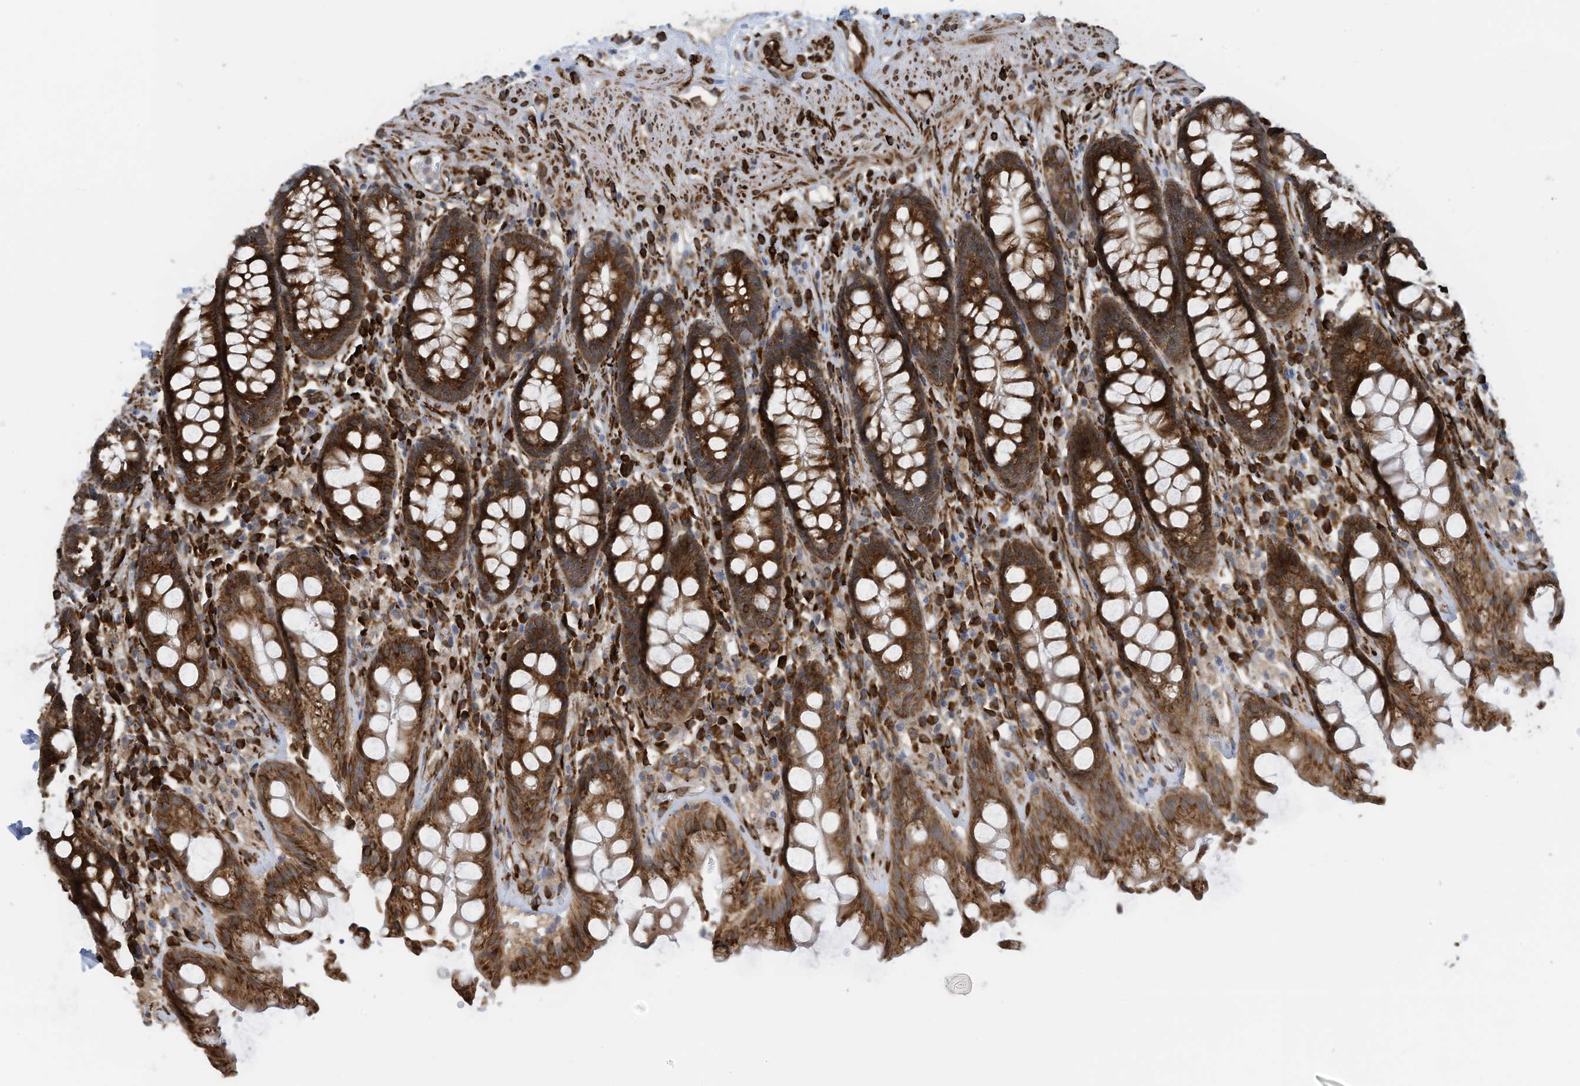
{"staining": {"intensity": "strong", "quantity": ">75%", "location": "cytoplasmic/membranous"}, "tissue": "rectum", "cell_type": "Glandular cells", "image_type": "normal", "snomed": [{"axis": "morphology", "description": "Normal tissue, NOS"}, {"axis": "topography", "description": "Rectum"}], "caption": "High-power microscopy captured an IHC histopathology image of benign rectum, revealing strong cytoplasmic/membranous expression in approximately >75% of glandular cells. Nuclei are stained in blue.", "gene": "ZBTB45", "patient": {"sex": "male", "age": 64}}